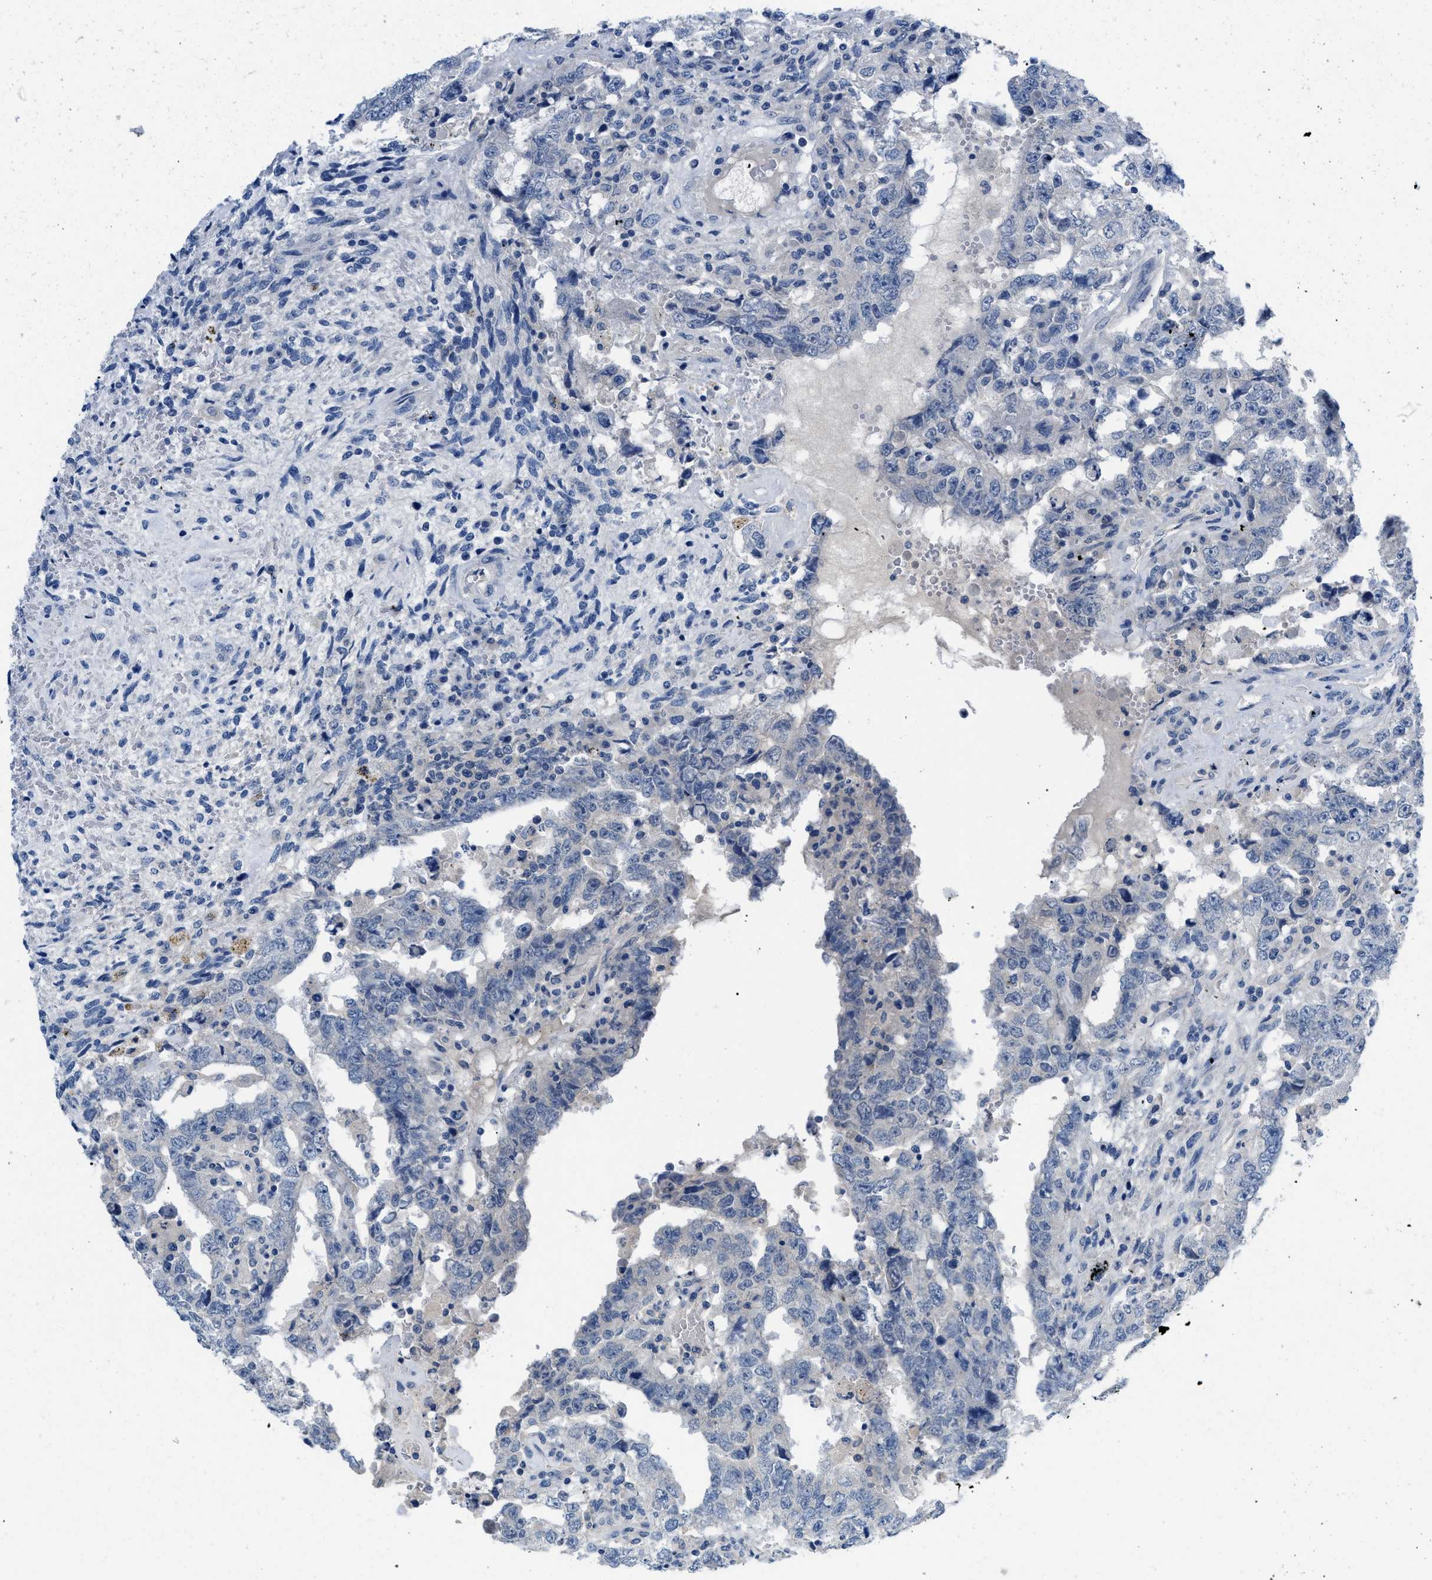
{"staining": {"intensity": "negative", "quantity": "none", "location": "none"}, "tissue": "testis cancer", "cell_type": "Tumor cells", "image_type": "cancer", "snomed": [{"axis": "morphology", "description": "Carcinoma, Embryonal, NOS"}, {"axis": "topography", "description": "Testis"}], "caption": "Immunohistochemistry histopathology image of neoplastic tissue: human embryonal carcinoma (testis) stained with DAB shows no significant protein positivity in tumor cells.", "gene": "PYY", "patient": {"sex": "male", "age": 26}}